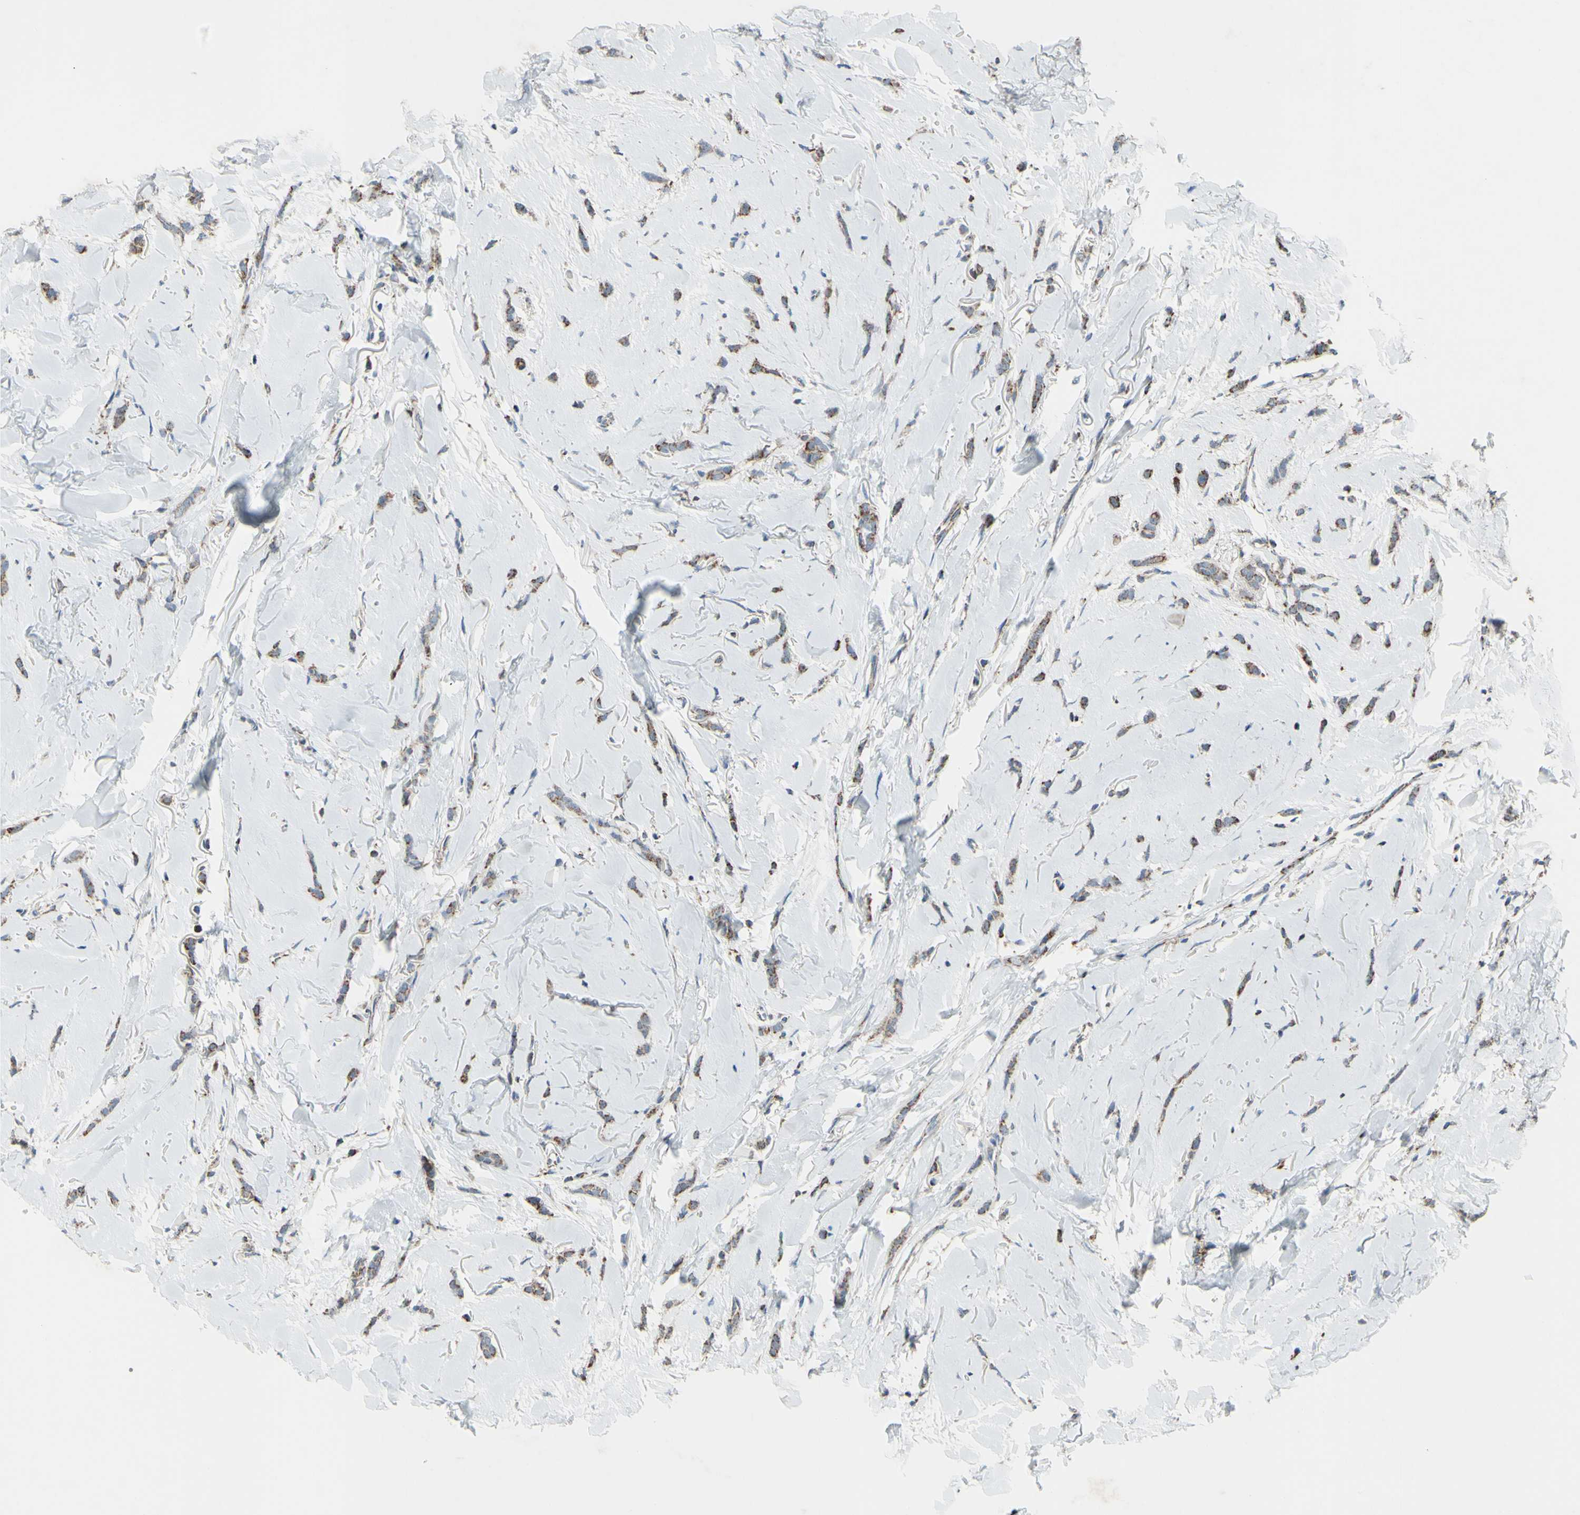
{"staining": {"intensity": "moderate", "quantity": "25%-75%", "location": "cytoplasmic/membranous"}, "tissue": "breast cancer", "cell_type": "Tumor cells", "image_type": "cancer", "snomed": [{"axis": "morphology", "description": "Lobular carcinoma"}, {"axis": "topography", "description": "Skin"}, {"axis": "topography", "description": "Breast"}], "caption": "Immunohistochemical staining of human lobular carcinoma (breast) reveals medium levels of moderate cytoplasmic/membranous staining in about 25%-75% of tumor cells.", "gene": "GLT8D1", "patient": {"sex": "female", "age": 46}}